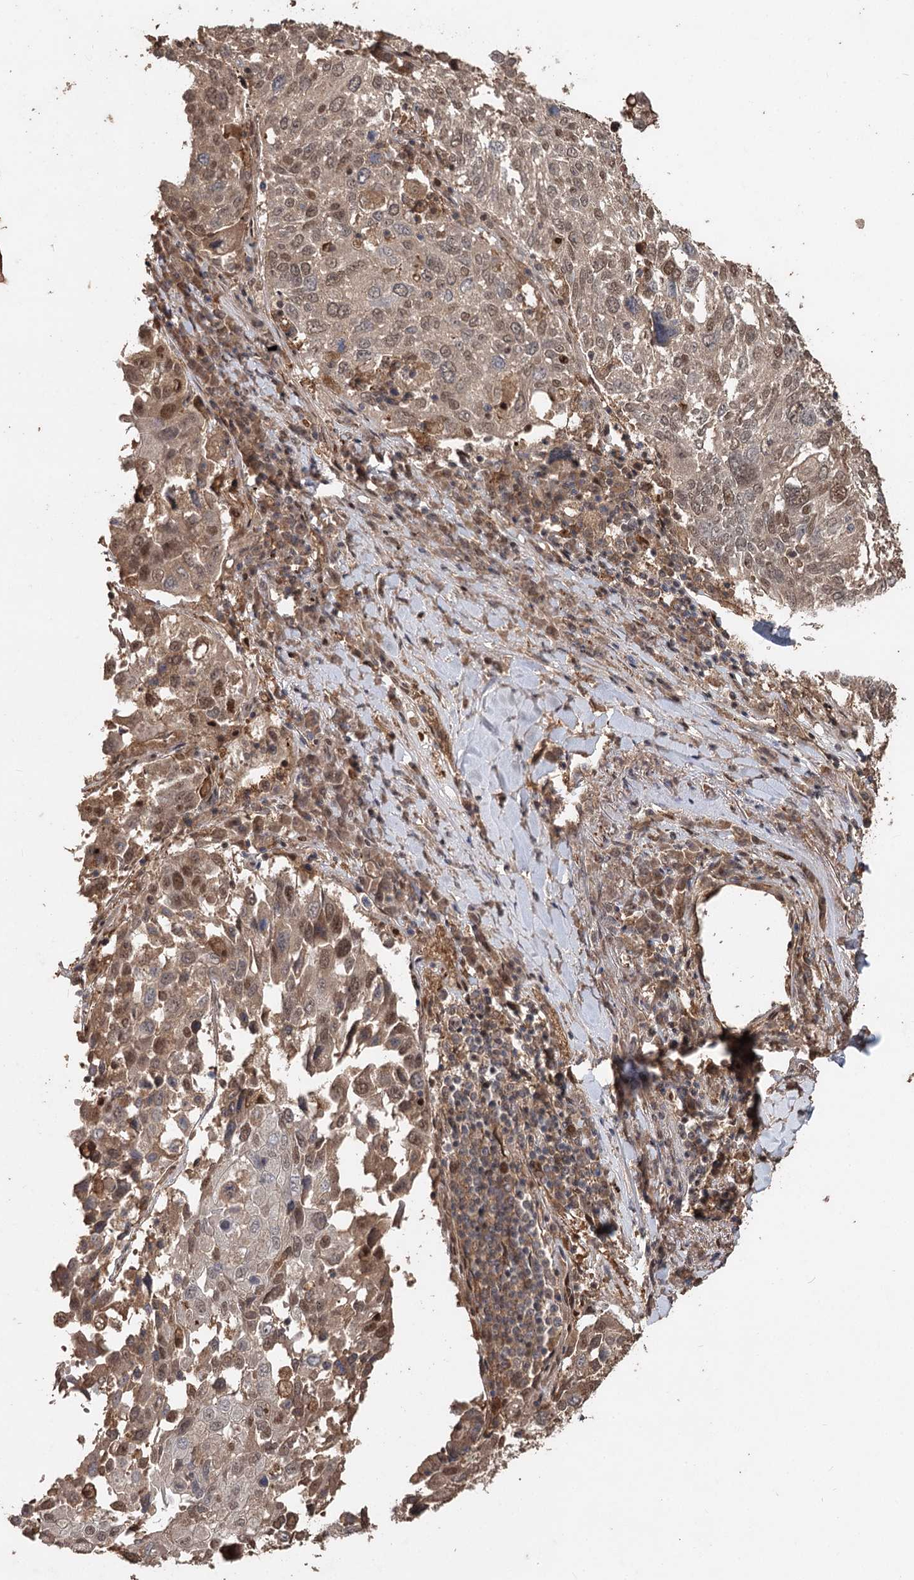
{"staining": {"intensity": "moderate", "quantity": "<25%", "location": "nuclear"}, "tissue": "lung cancer", "cell_type": "Tumor cells", "image_type": "cancer", "snomed": [{"axis": "morphology", "description": "Squamous cell carcinoma, NOS"}, {"axis": "topography", "description": "Lung"}], "caption": "The image exhibits immunohistochemical staining of lung cancer. There is moderate nuclear positivity is present in approximately <25% of tumor cells.", "gene": "FBXO7", "patient": {"sex": "male", "age": 65}}